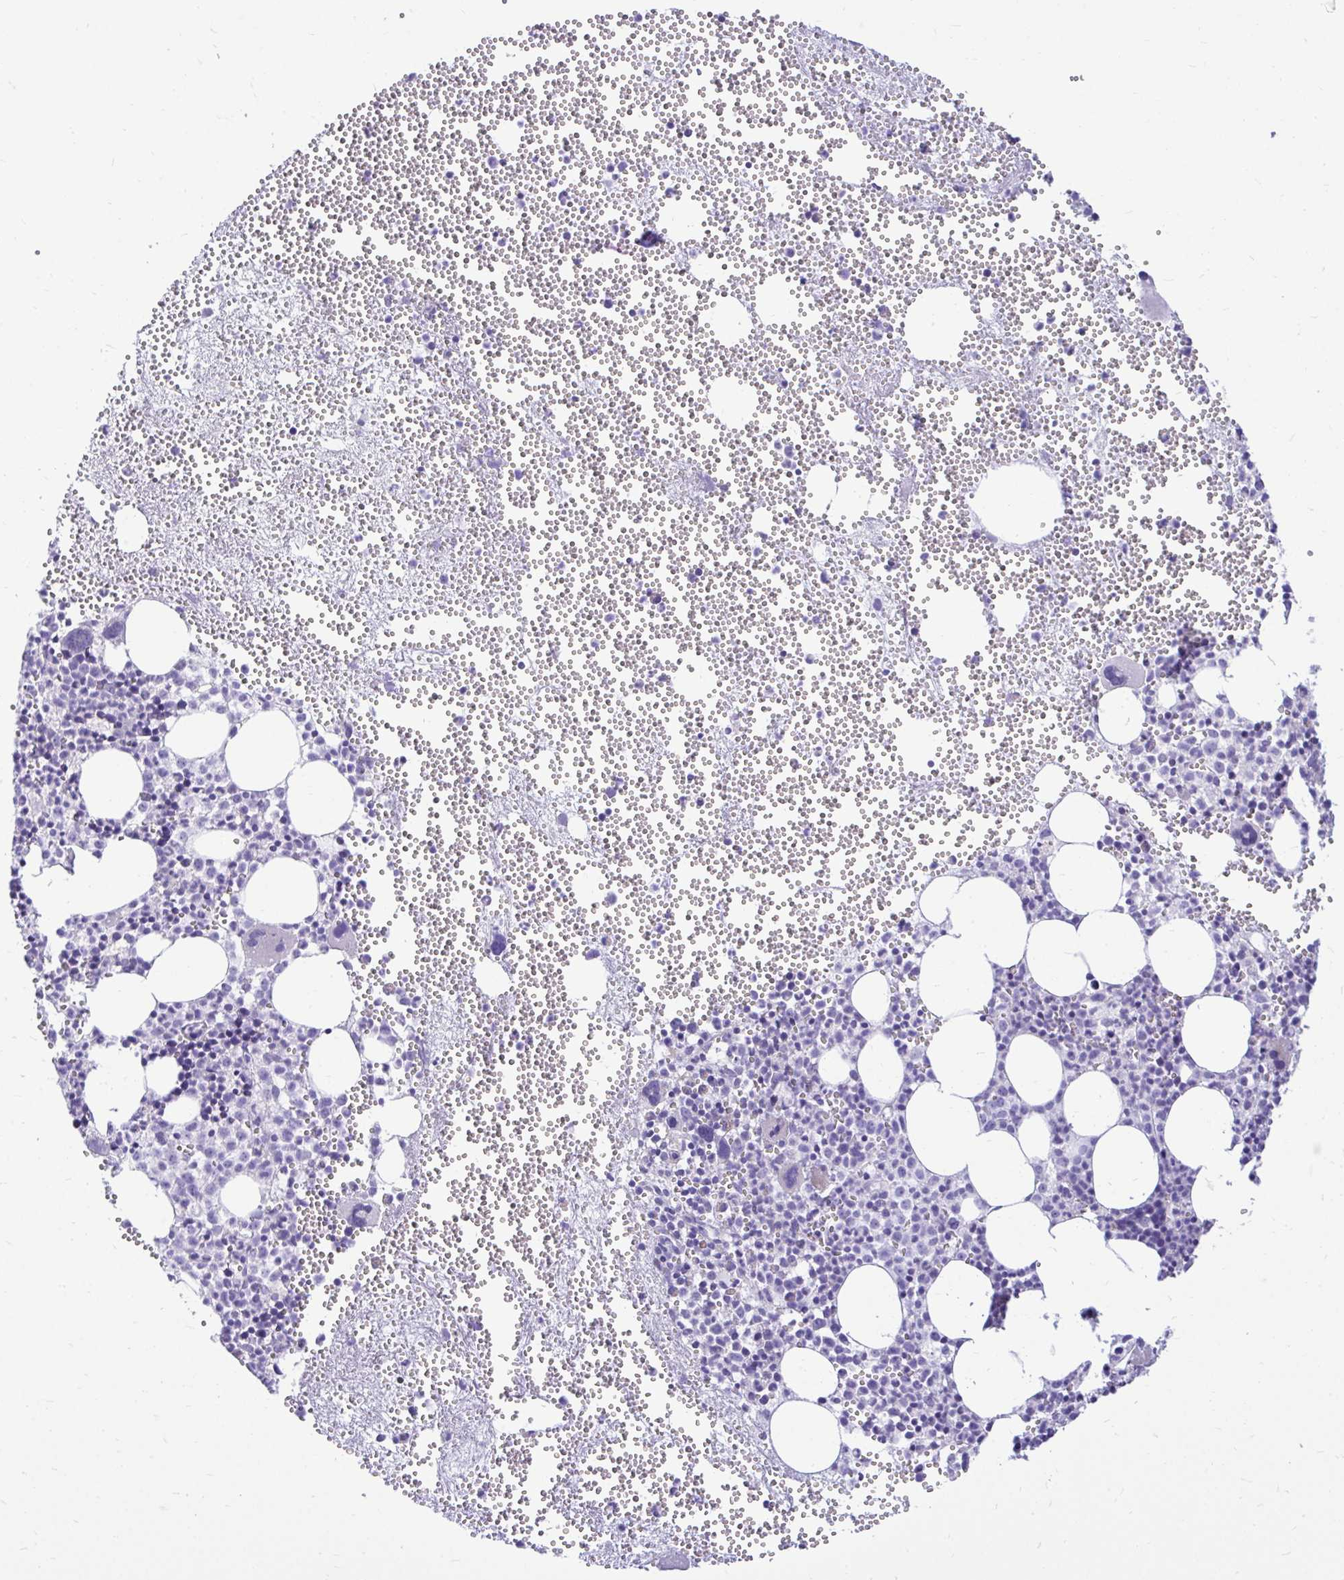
{"staining": {"intensity": "negative", "quantity": "none", "location": "none"}, "tissue": "bone marrow", "cell_type": "Hematopoietic cells", "image_type": "normal", "snomed": [{"axis": "morphology", "description": "Normal tissue, NOS"}, {"axis": "topography", "description": "Bone marrow"}], "caption": "The photomicrograph demonstrates no significant staining in hematopoietic cells of bone marrow.", "gene": "ABCG2", "patient": {"sex": "female", "age": 57}}